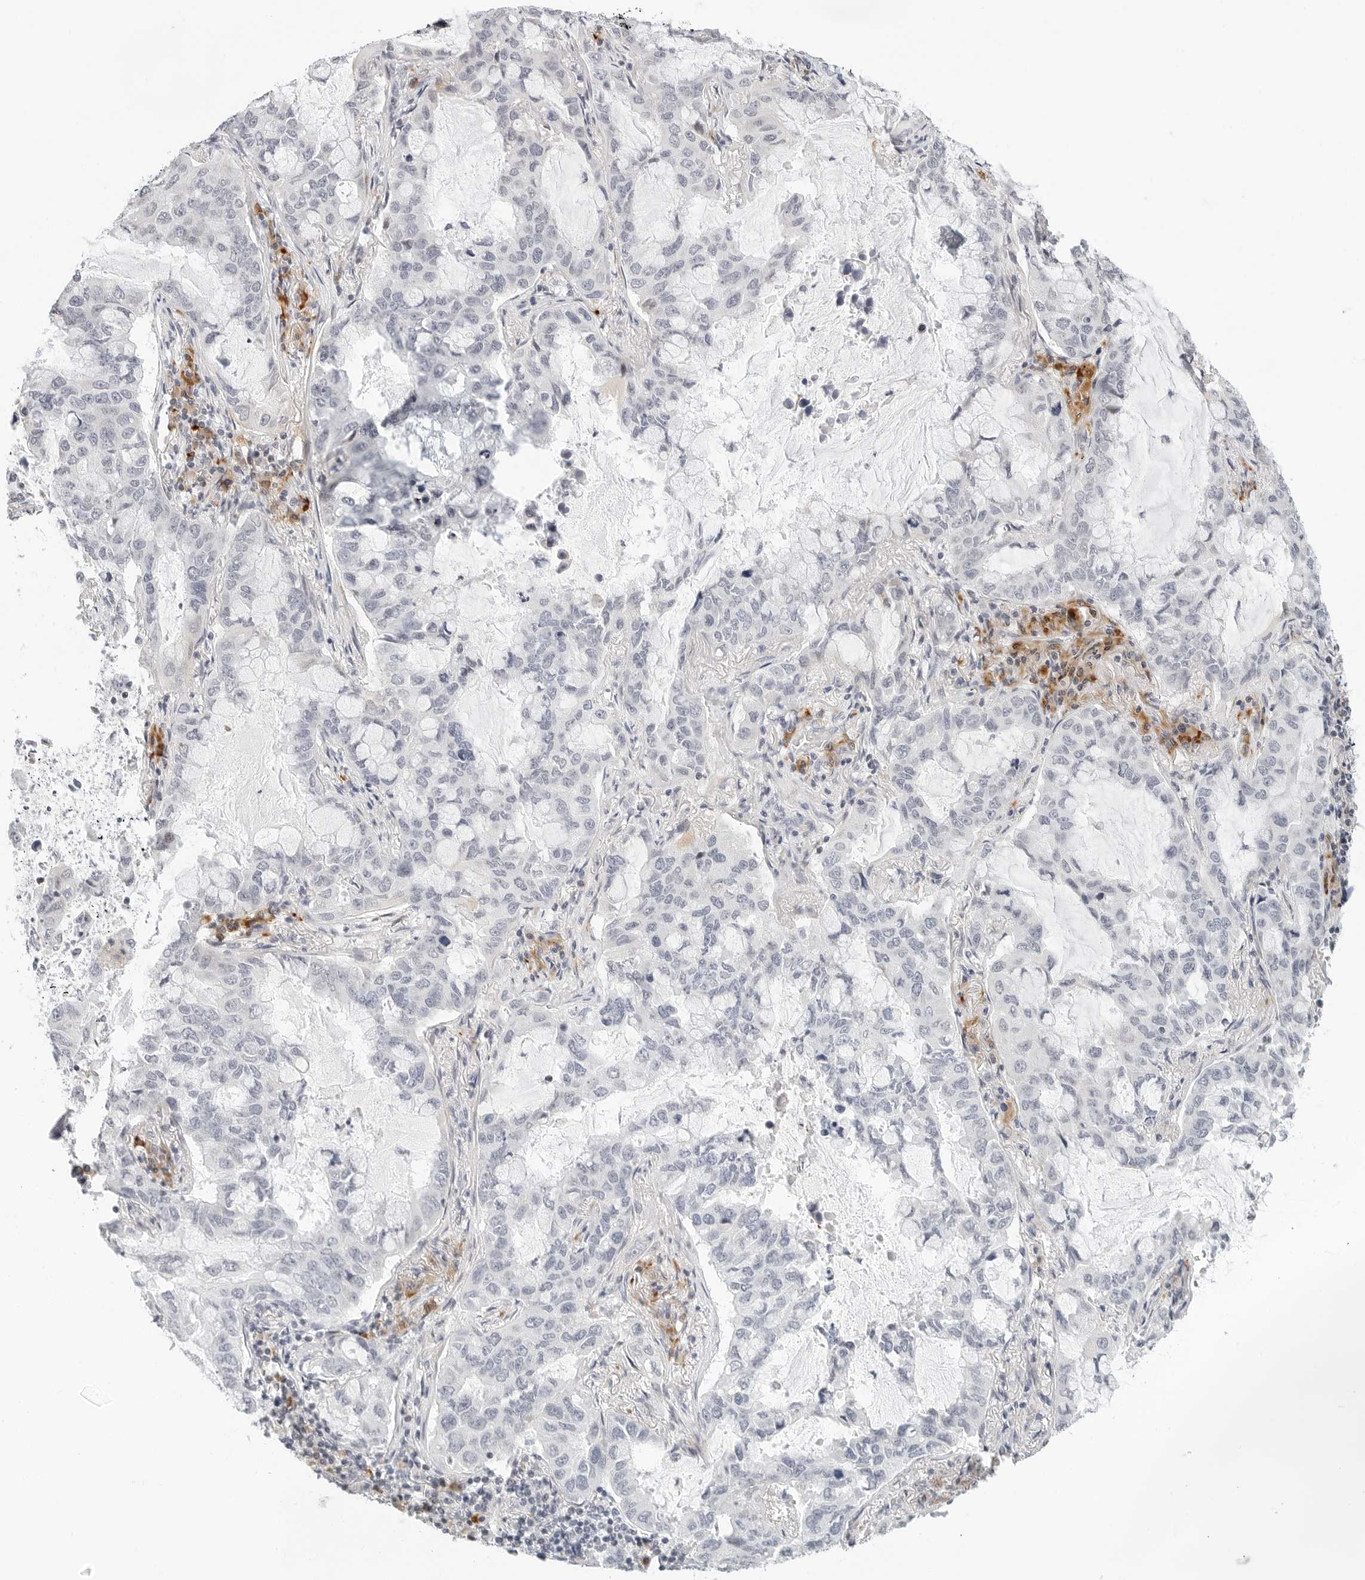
{"staining": {"intensity": "negative", "quantity": "none", "location": "none"}, "tissue": "lung cancer", "cell_type": "Tumor cells", "image_type": "cancer", "snomed": [{"axis": "morphology", "description": "Adenocarcinoma, NOS"}, {"axis": "topography", "description": "Lung"}], "caption": "Immunohistochemistry (IHC) image of neoplastic tissue: lung cancer (adenocarcinoma) stained with DAB demonstrates no significant protein positivity in tumor cells.", "gene": "PARP10", "patient": {"sex": "male", "age": 64}}